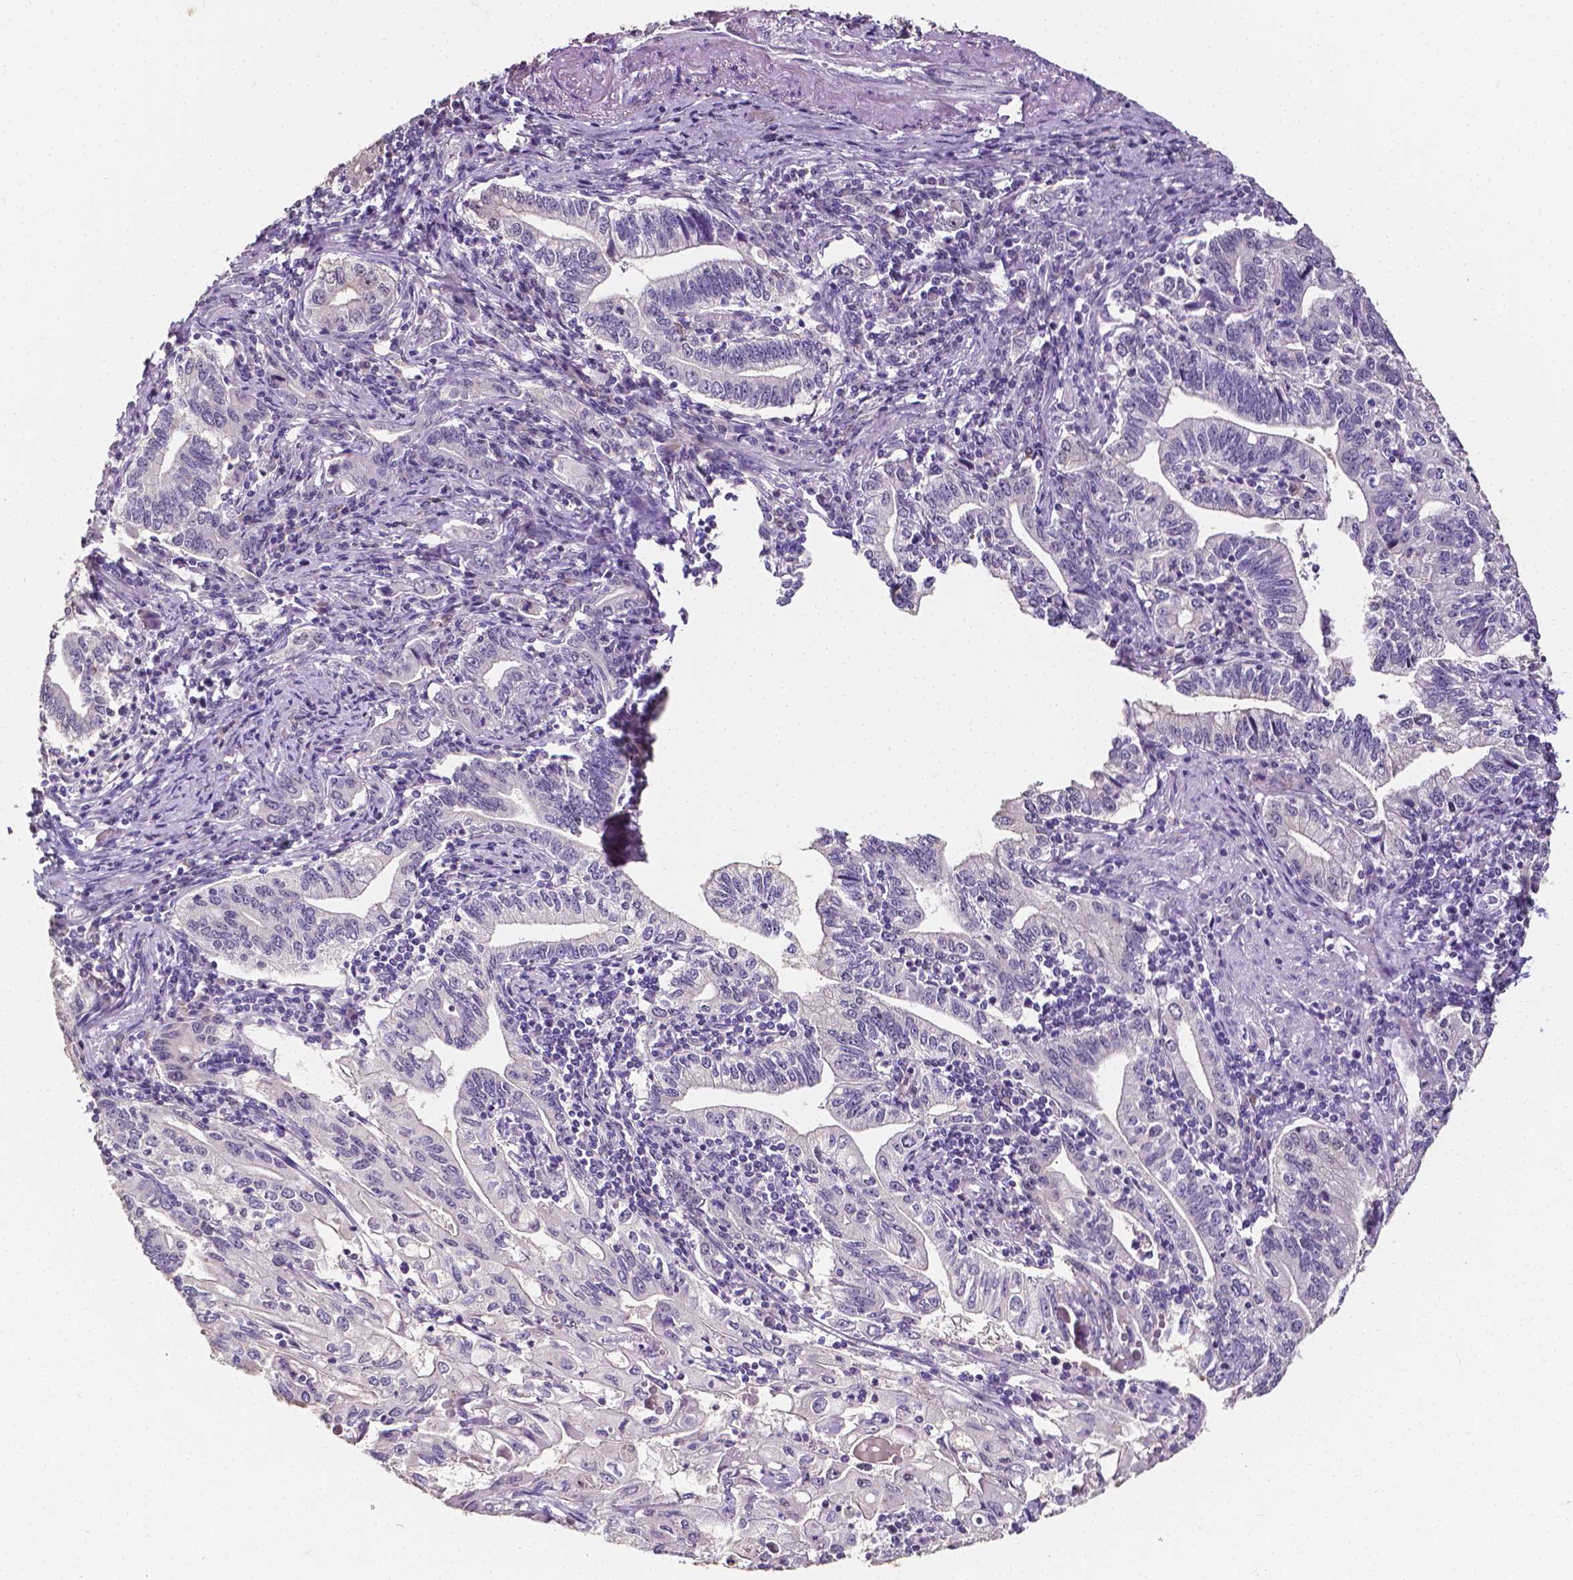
{"staining": {"intensity": "negative", "quantity": "none", "location": "none"}, "tissue": "stomach cancer", "cell_type": "Tumor cells", "image_type": "cancer", "snomed": [{"axis": "morphology", "description": "Adenocarcinoma, NOS"}, {"axis": "topography", "description": "Stomach, lower"}], "caption": "Photomicrograph shows no significant protein expression in tumor cells of stomach cancer (adenocarcinoma).", "gene": "PSAT1", "patient": {"sex": "female", "age": 72}}